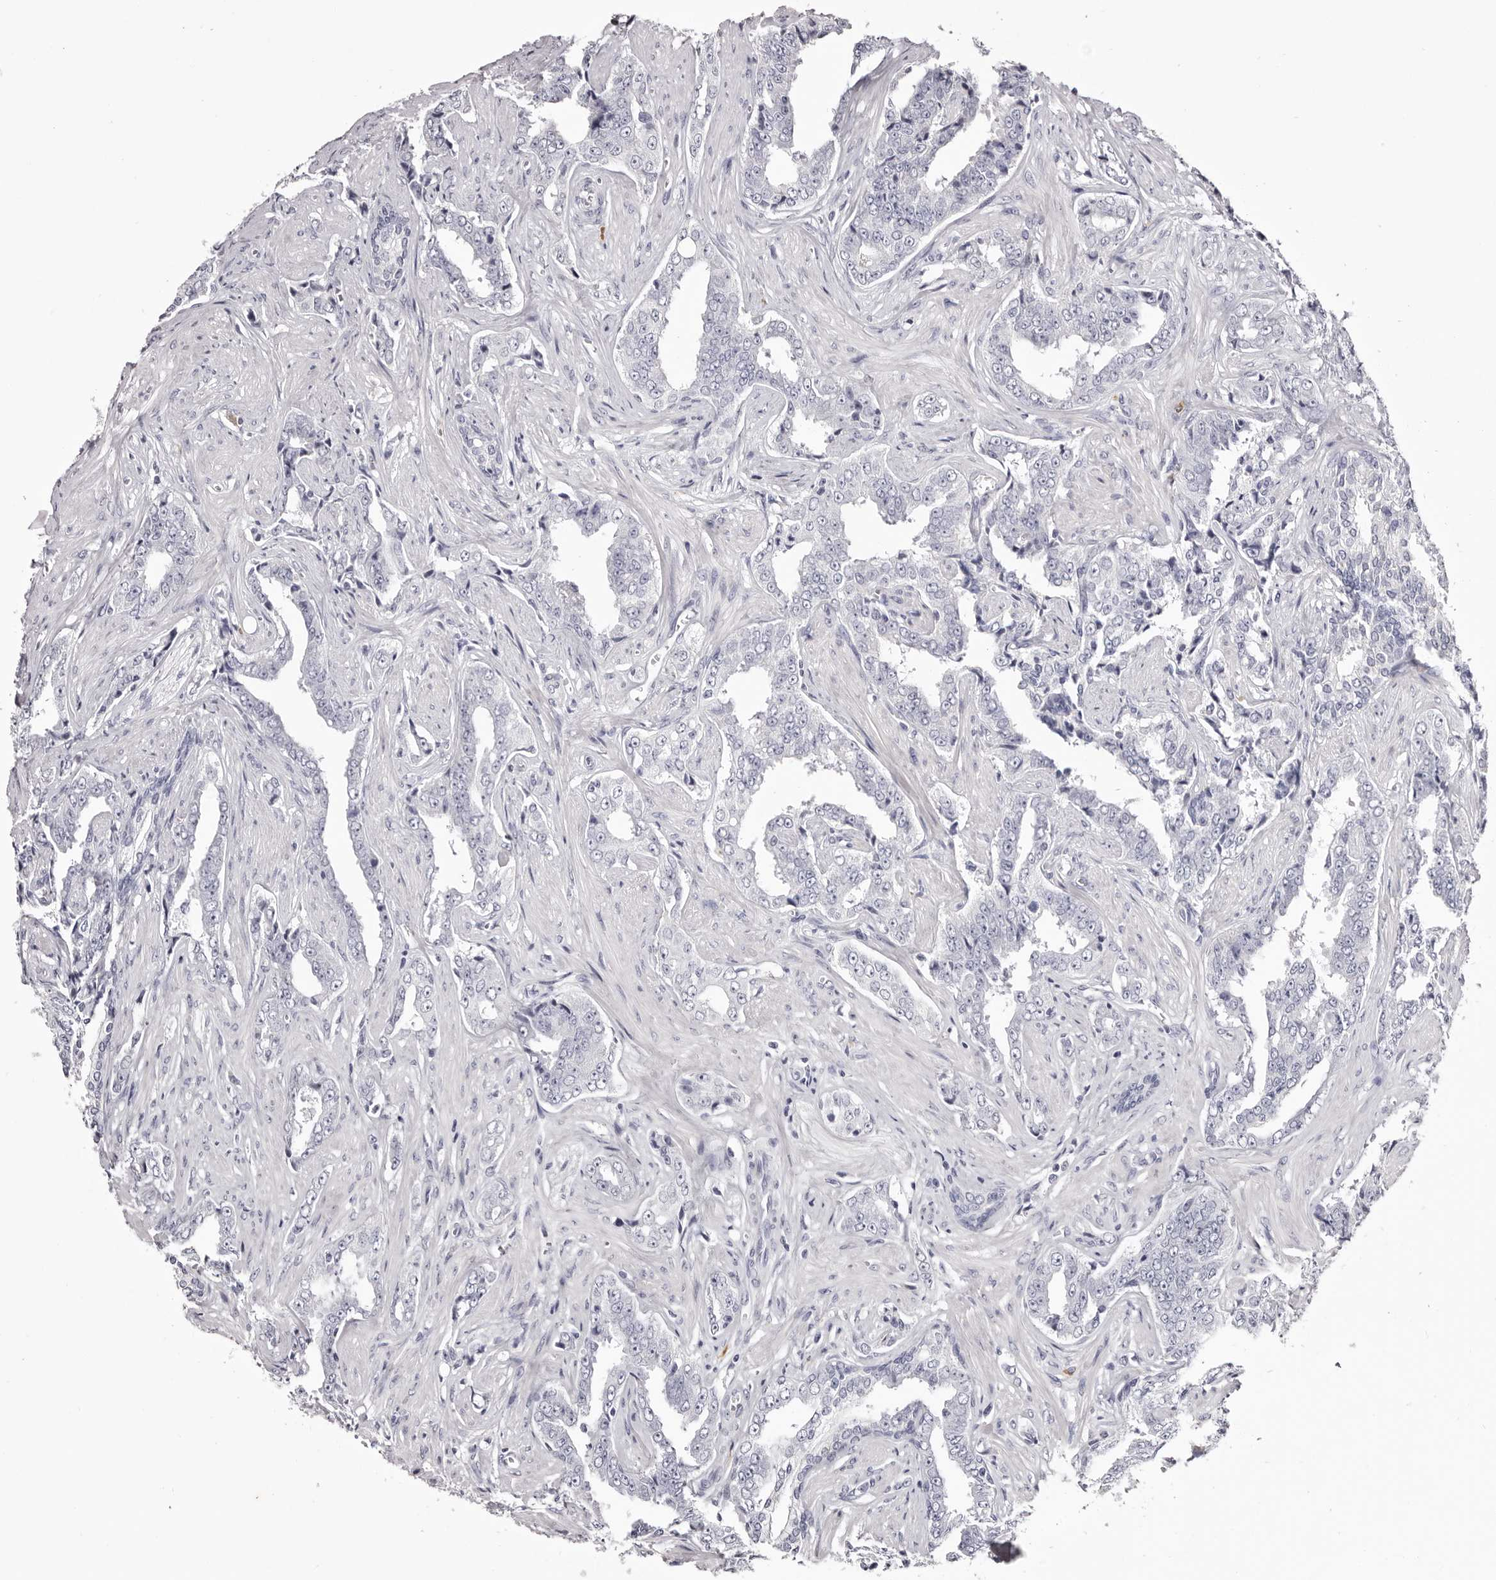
{"staining": {"intensity": "negative", "quantity": "none", "location": "none"}, "tissue": "prostate cancer", "cell_type": "Tumor cells", "image_type": "cancer", "snomed": [{"axis": "morphology", "description": "Adenocarcinoma, High grade"}, {"axis": "topography", "description": "Prostate"}], "caption": "IHC histopathology image of prostate cancer (adenocarcinoma (high-grade)) stained for a protein (brown), which demonstrates no expression in tumor cells. (DAB immunohistochemistry (IHC) visualized using brightfield microscopy, high magnification).", "gene": "CA6", "patient": {"sex": "male", "age": 71}}